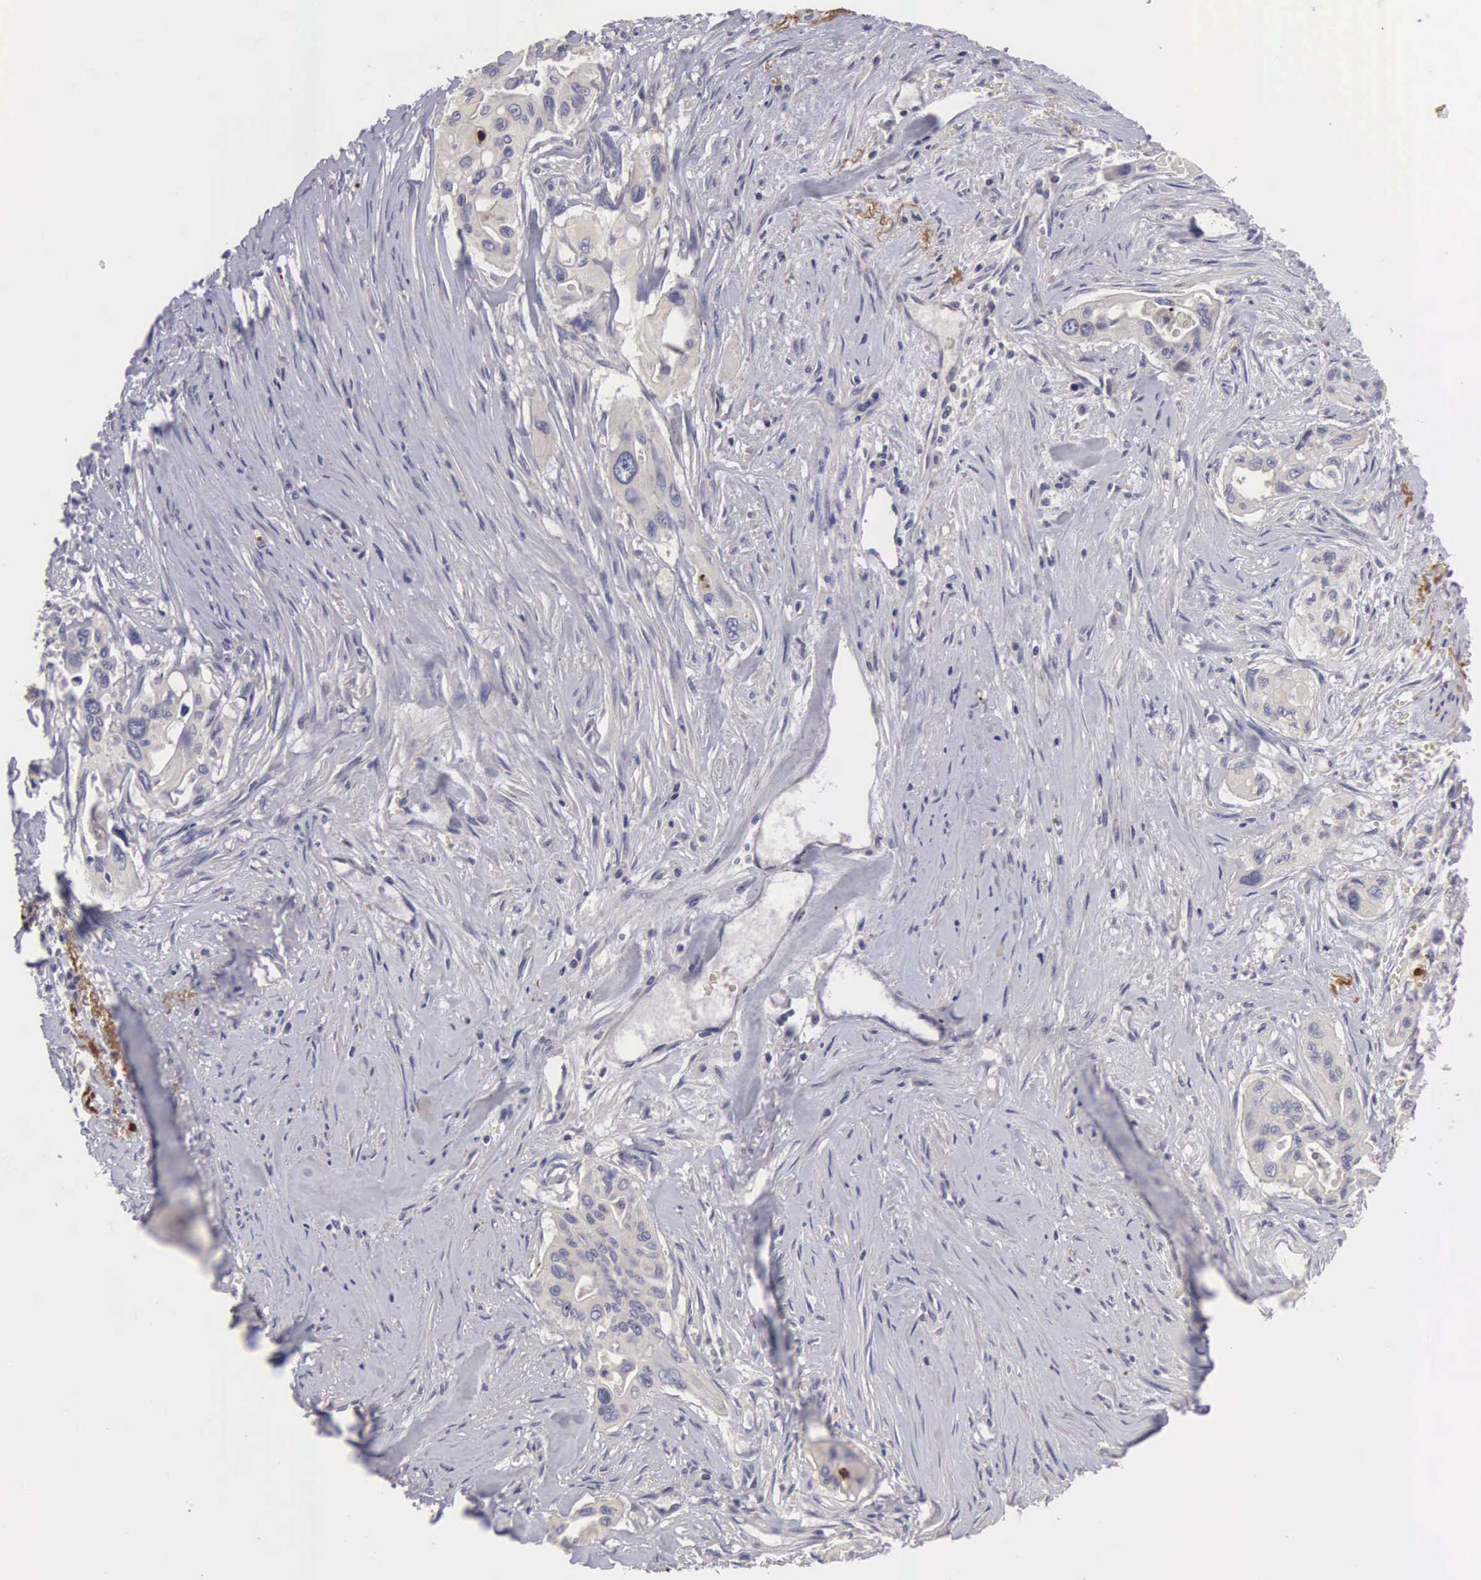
{"staining": {"intensity": "negative", "quantity": "none", "location": "none"}, "tissue": "pancreatic cancer", "cell_type": "Tumor cells", "image_type": "cancer", "snomed": [{"axis": "morphology", "description": "Adenocarcinoma, NOS"}, {"axis": "topography", "description": "Pancreas"}], "caption": "Micrograph shows no significant protein positivity in tumor cells of pancreatic adenocarcinoma.", "gene": "CLU", "patient": {"sex": "male", "age": 77}}